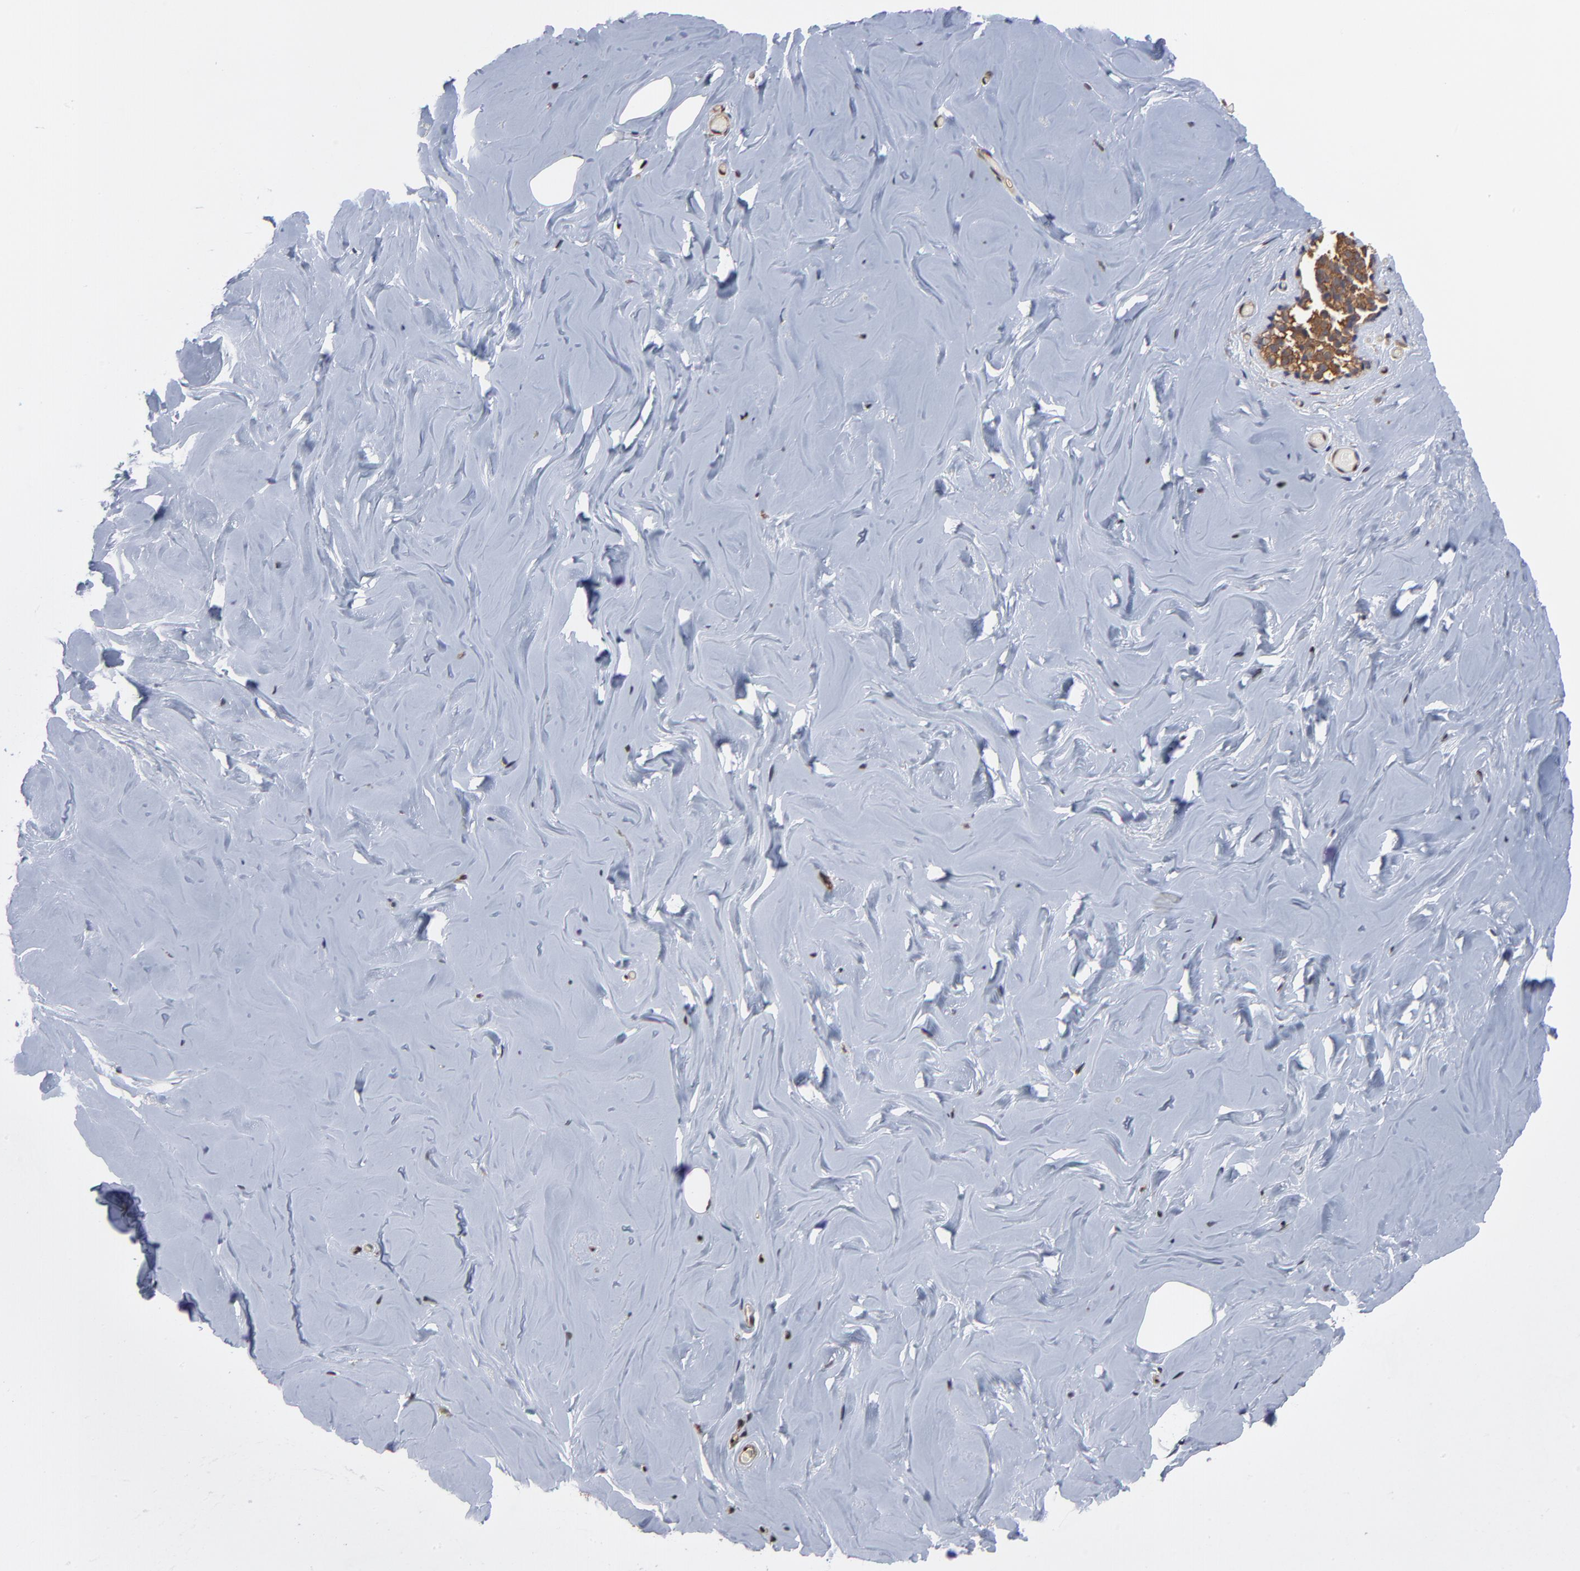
{"staining": {"intensity": "negative", "quantity": "none", "location": "none"}, "tissue": "breast", "cell_type": "Adipocytes", "image_type": "normal", "snomed": [{"axis": "morphology", "description": "Normal tissue, NOS"}, {"axis": "topography", "description": "Breast"}], "caption": "Immunohistochemistry of benign breast reveals no expression in adipocytes. (DAB IHC with hematoxylin counter stain).", "gene": "CCT2", "patient": {"sex": "female", "age": 75}}